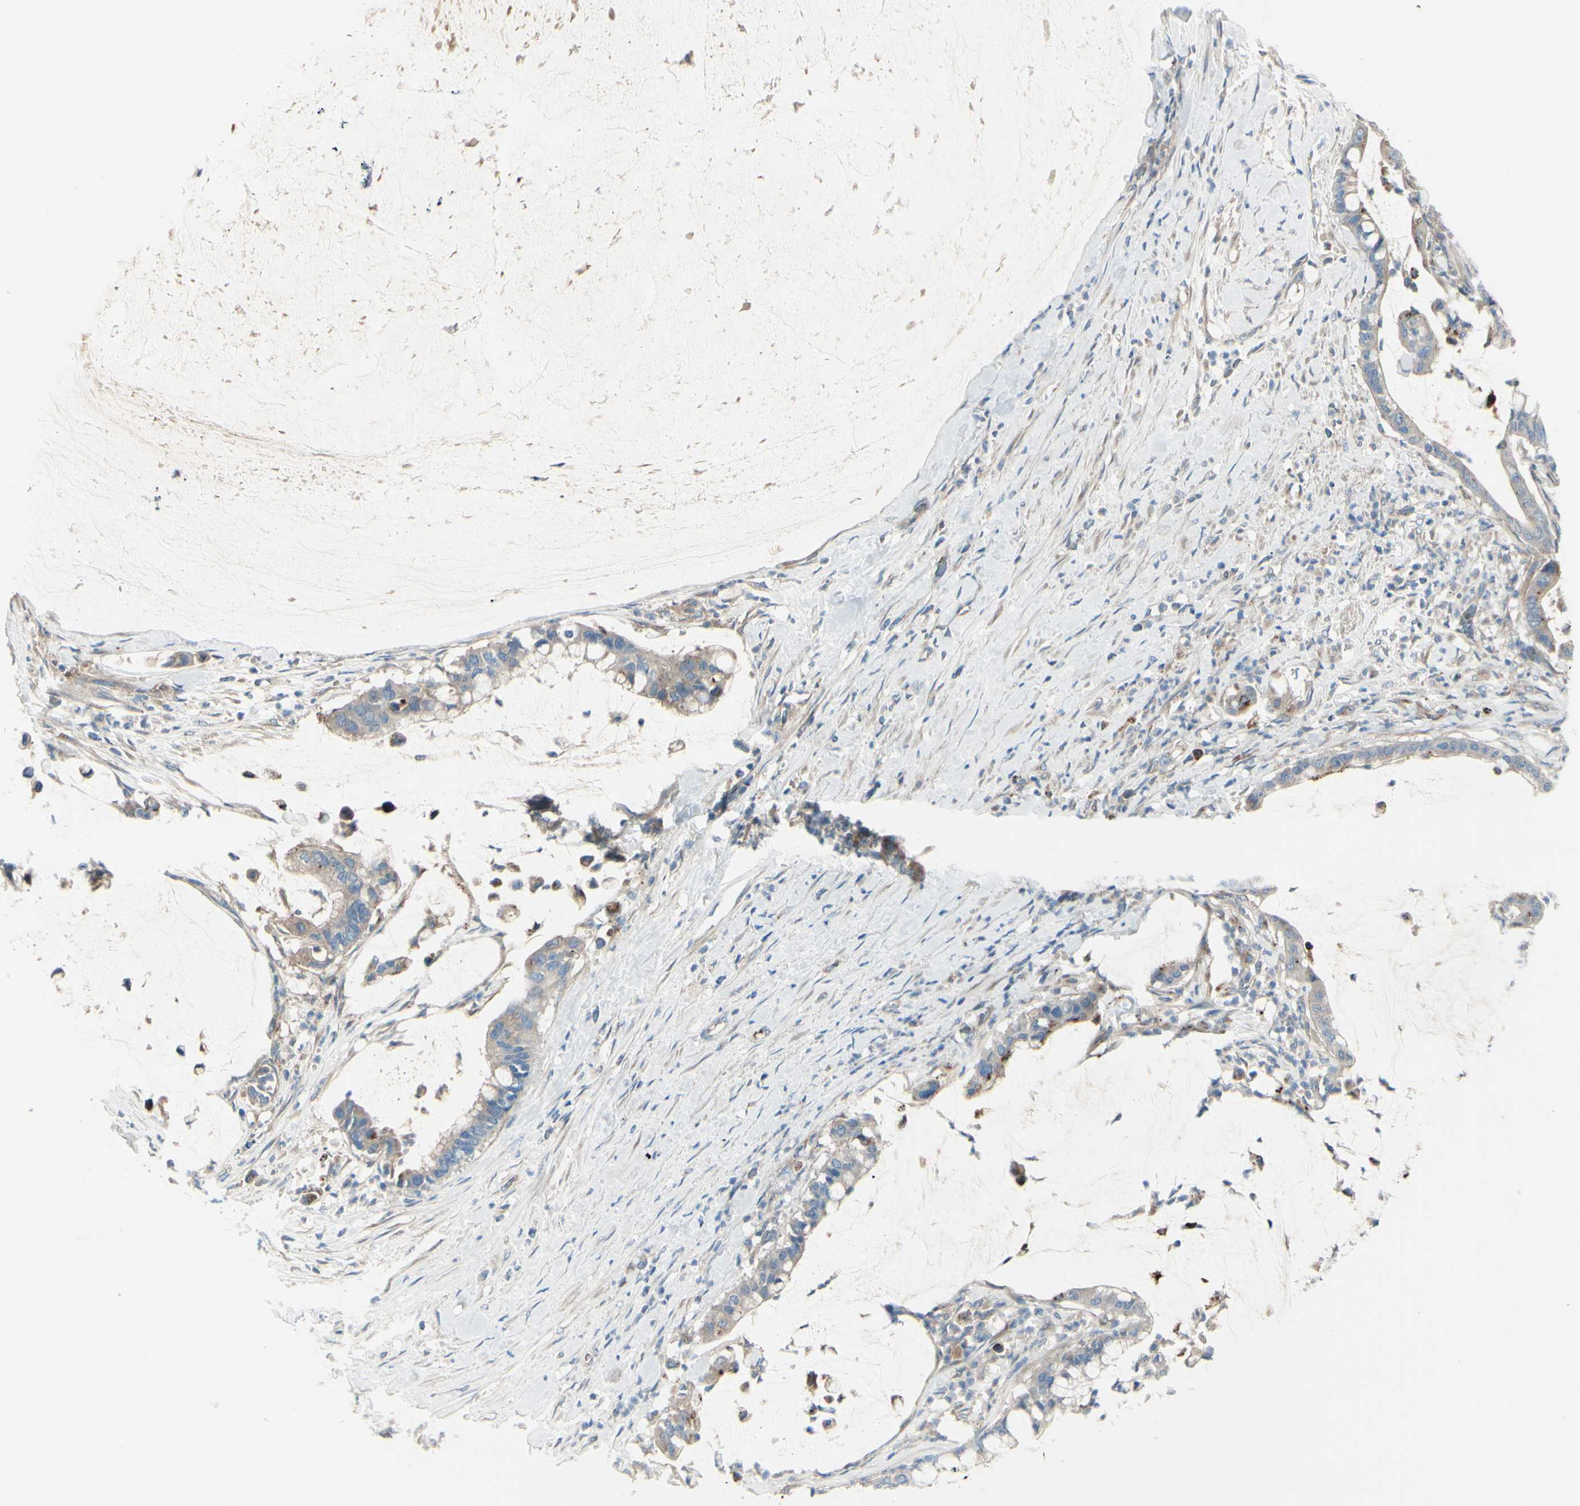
{"staining": {"intensity": "weak", "quantity": ">75%", "location": "cytoplasmic/membranous"}, "tissue": "pancreatic cancer", "cell_type": "Tumor cells", "image_type": "cancer", "snomed": [{"axis": "morphology", "description": "Adenocarcinoma, NOS"}, {"axis": "topography", "description": "Pancreas"}], "caption": "The micrograph shows a brown stain indicating the presence of a protein in the cytoplasmic/membranous of tumor cells in pancreatic cancer (adenocarcinoma).", "gene": "PCDHGA2", "patient": {"sex": "male", "age": 41}}